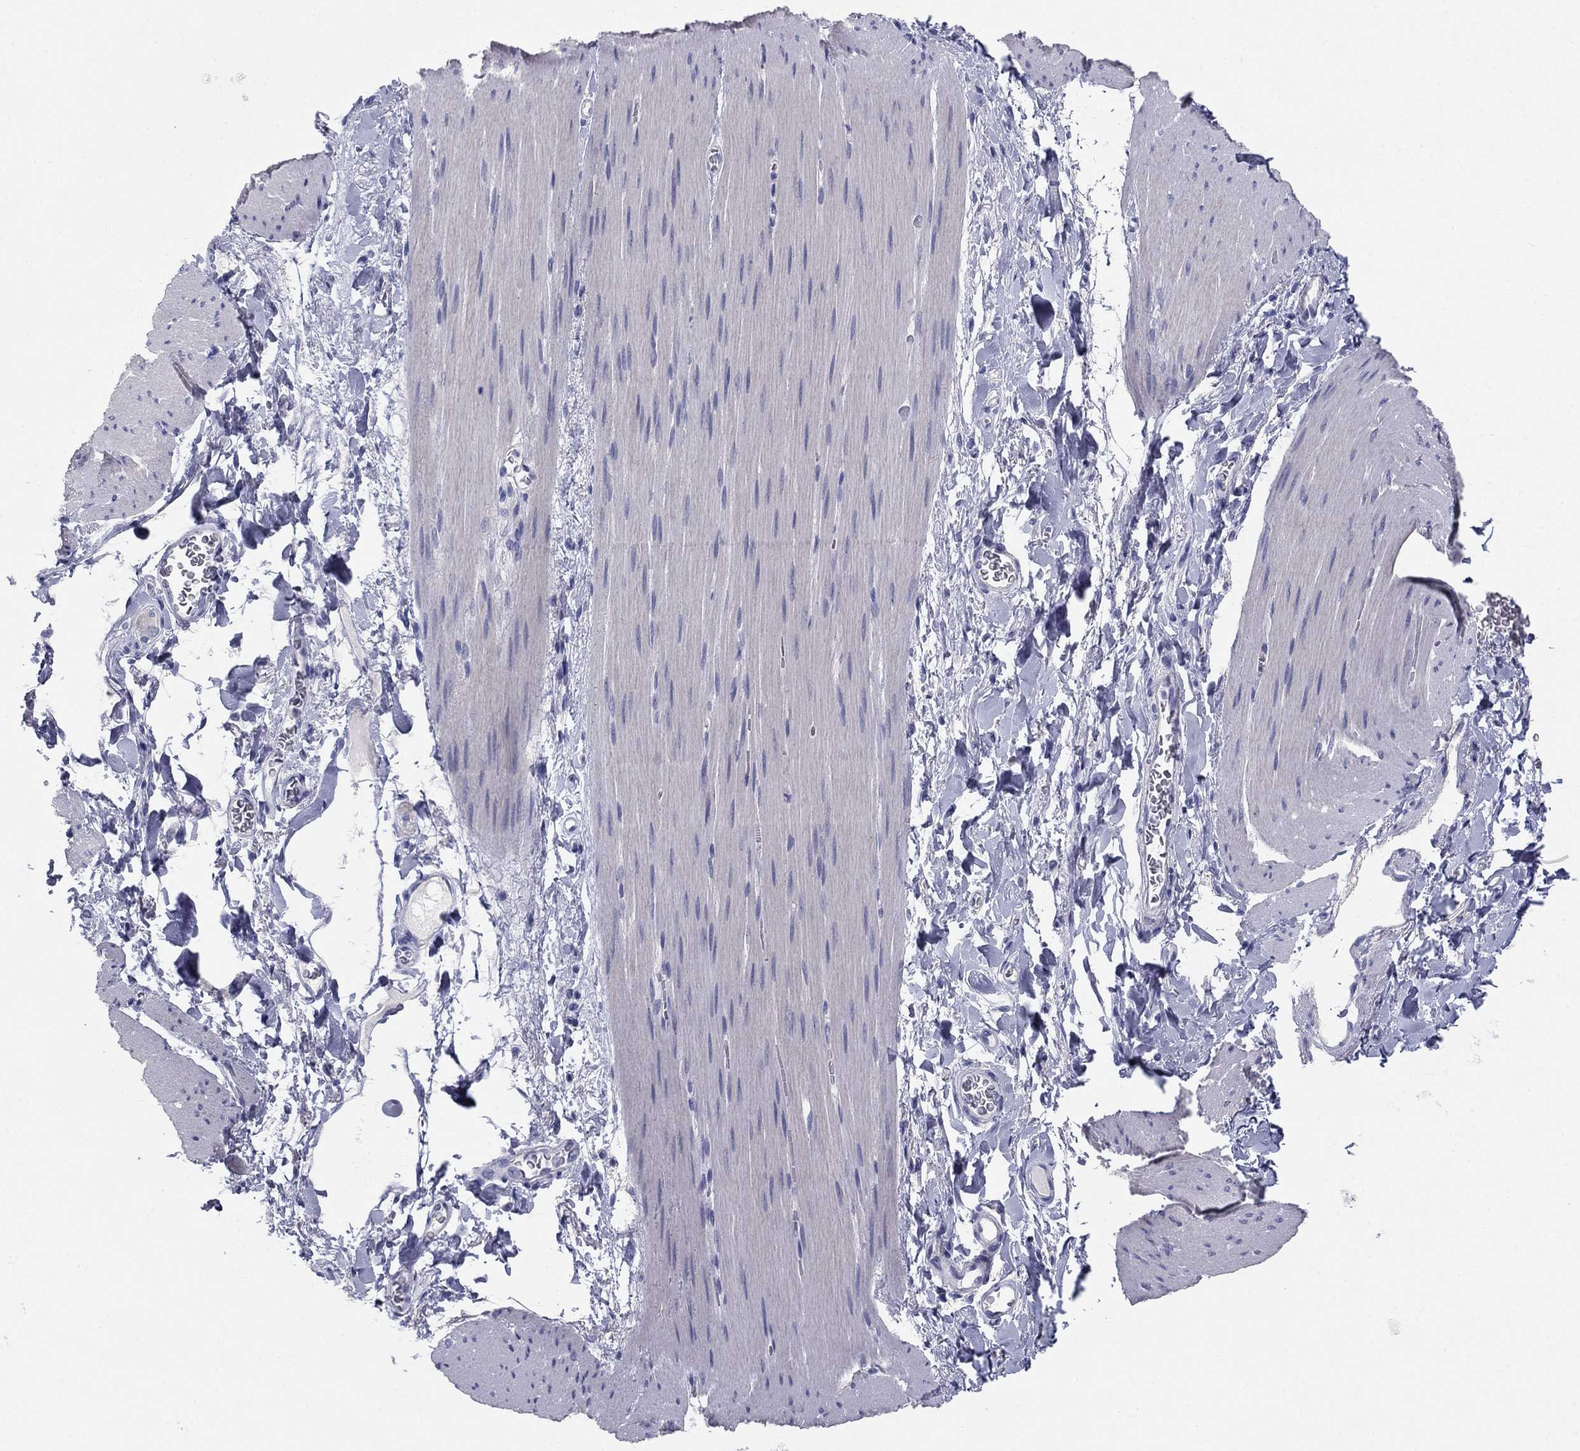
{"staining": {"intensity": "weak", "quantity": "25%-75%", "location": "cytoplasmic/membranous"}, "tissue": "adipose tissue", "cell_type": "Adipocytes", "image_type": "normal", "snomed": [{"axis": "morphology", "description": "Normal tissue, NOS"}, {"axis": "topography", "description": "Smooth muscle"}, {"axis": "topography", "description": "Duodenum"}, {"axis": "topography", "description": "Peripheral nerve tissue"}], "caption": "Immunohistochemistry (IHC) (DAB (3,3'-diaminobenzidine)) staining of benign adipose tissue shows weak cytoplasmic/membranous protein staining in about 25%-75% of adipocytes.", "gene": "GRK7", "patient": {"sex": "female", "age": 61}}